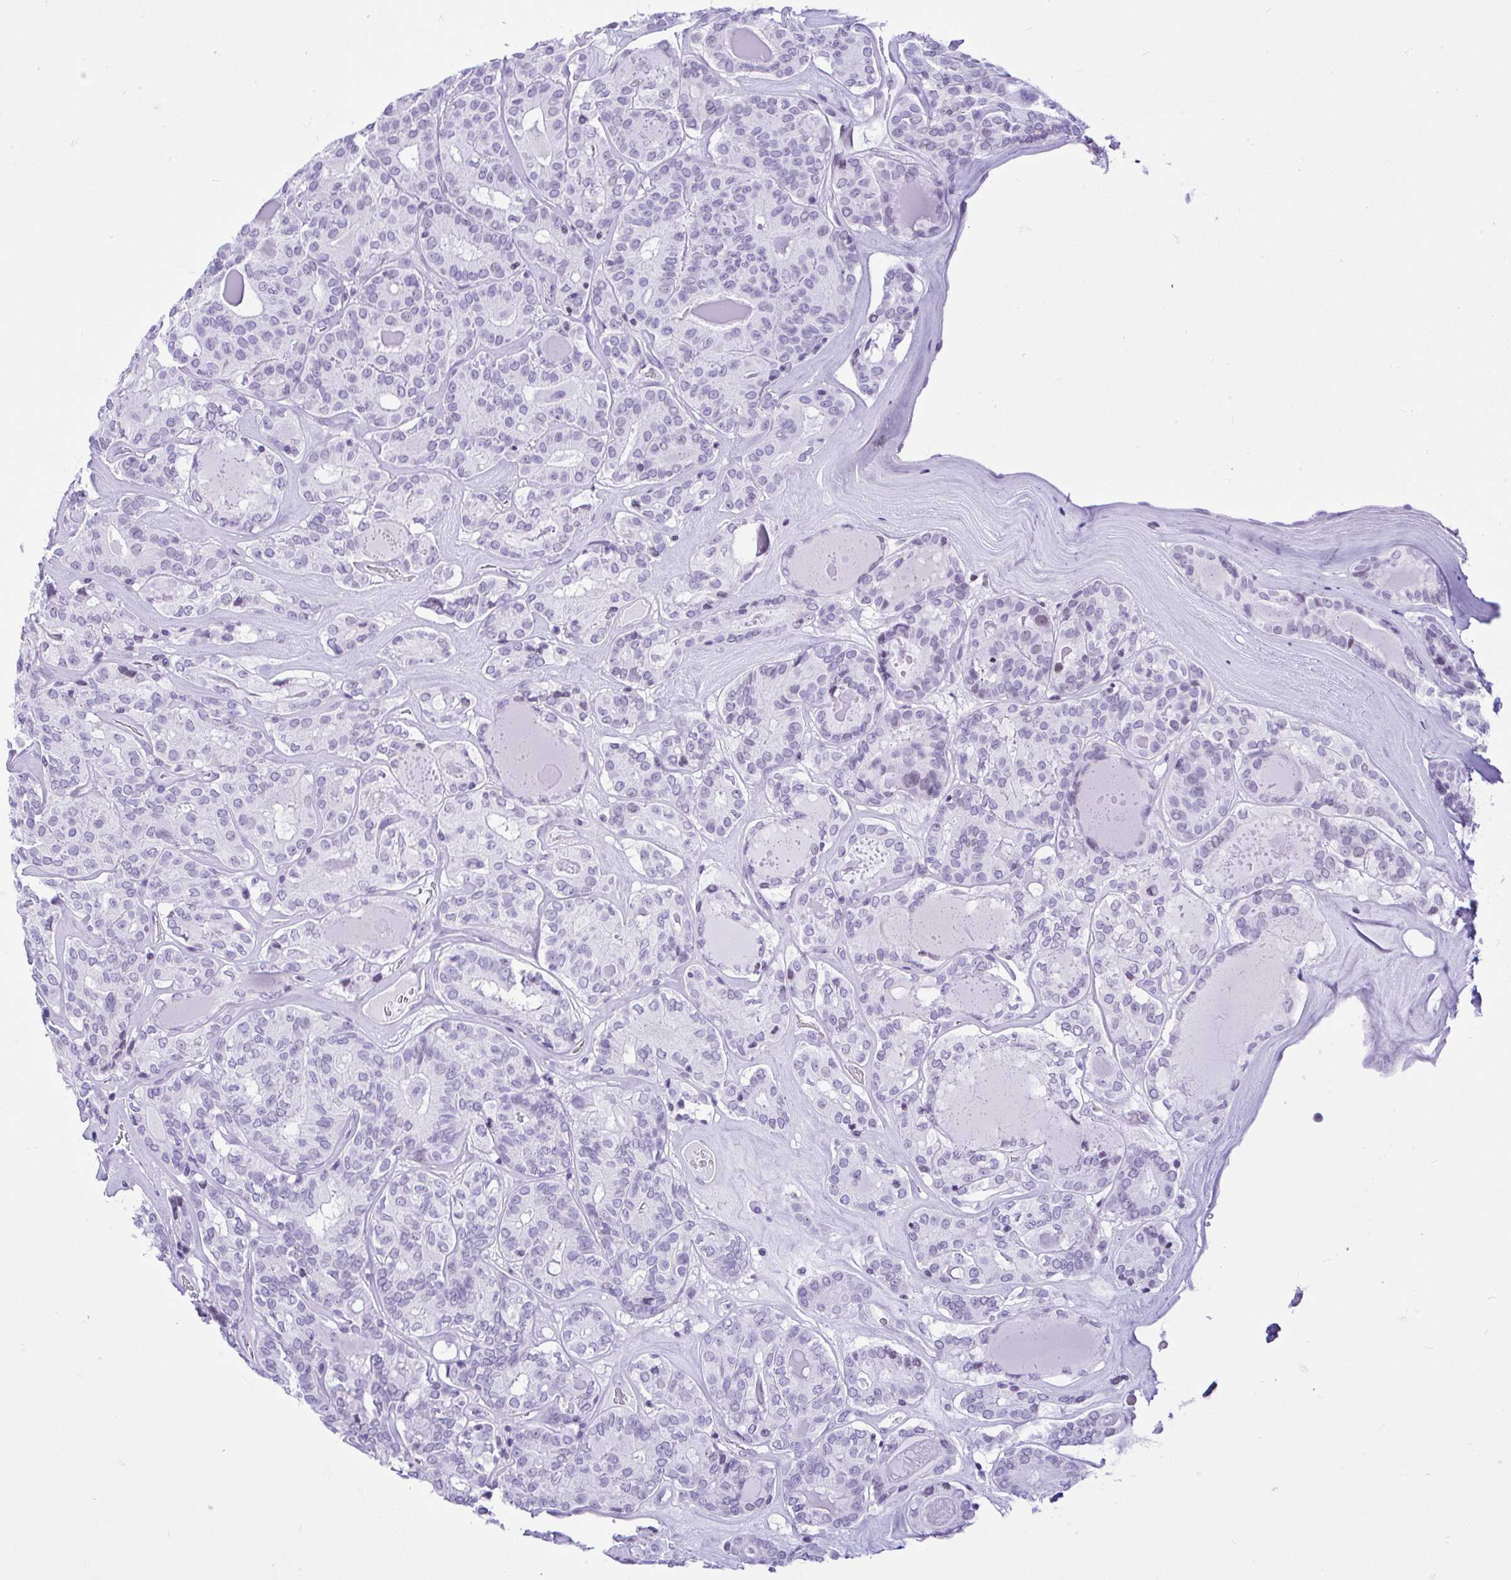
{"staining": {"intensity": "negative", "quantity": "none", "location": "none"}, "tissue": "thyroid cancer", "cell_type": "Tumor cells", "image_type": "cancer", "snomed": [{"axis": "morphology", "description": "Papillary adenocarcinoma, NOS"}, {"axis": "topography", "description": "Thyroid gland"}], "caption": "High power microscopy image of an immunohistochemistry image of thyroid cancer (papillary adenocarcinoma), revealing no significant expression in tumor cells. (Stains: DAB (3,3'-diaminobenzidine) immunohistochemistry with hematoxylin counter stain, Microscopy: brightfield microscopy at high magnification).", "gene": "KRT27", "patient": {"sex": "female", "age": 72}}